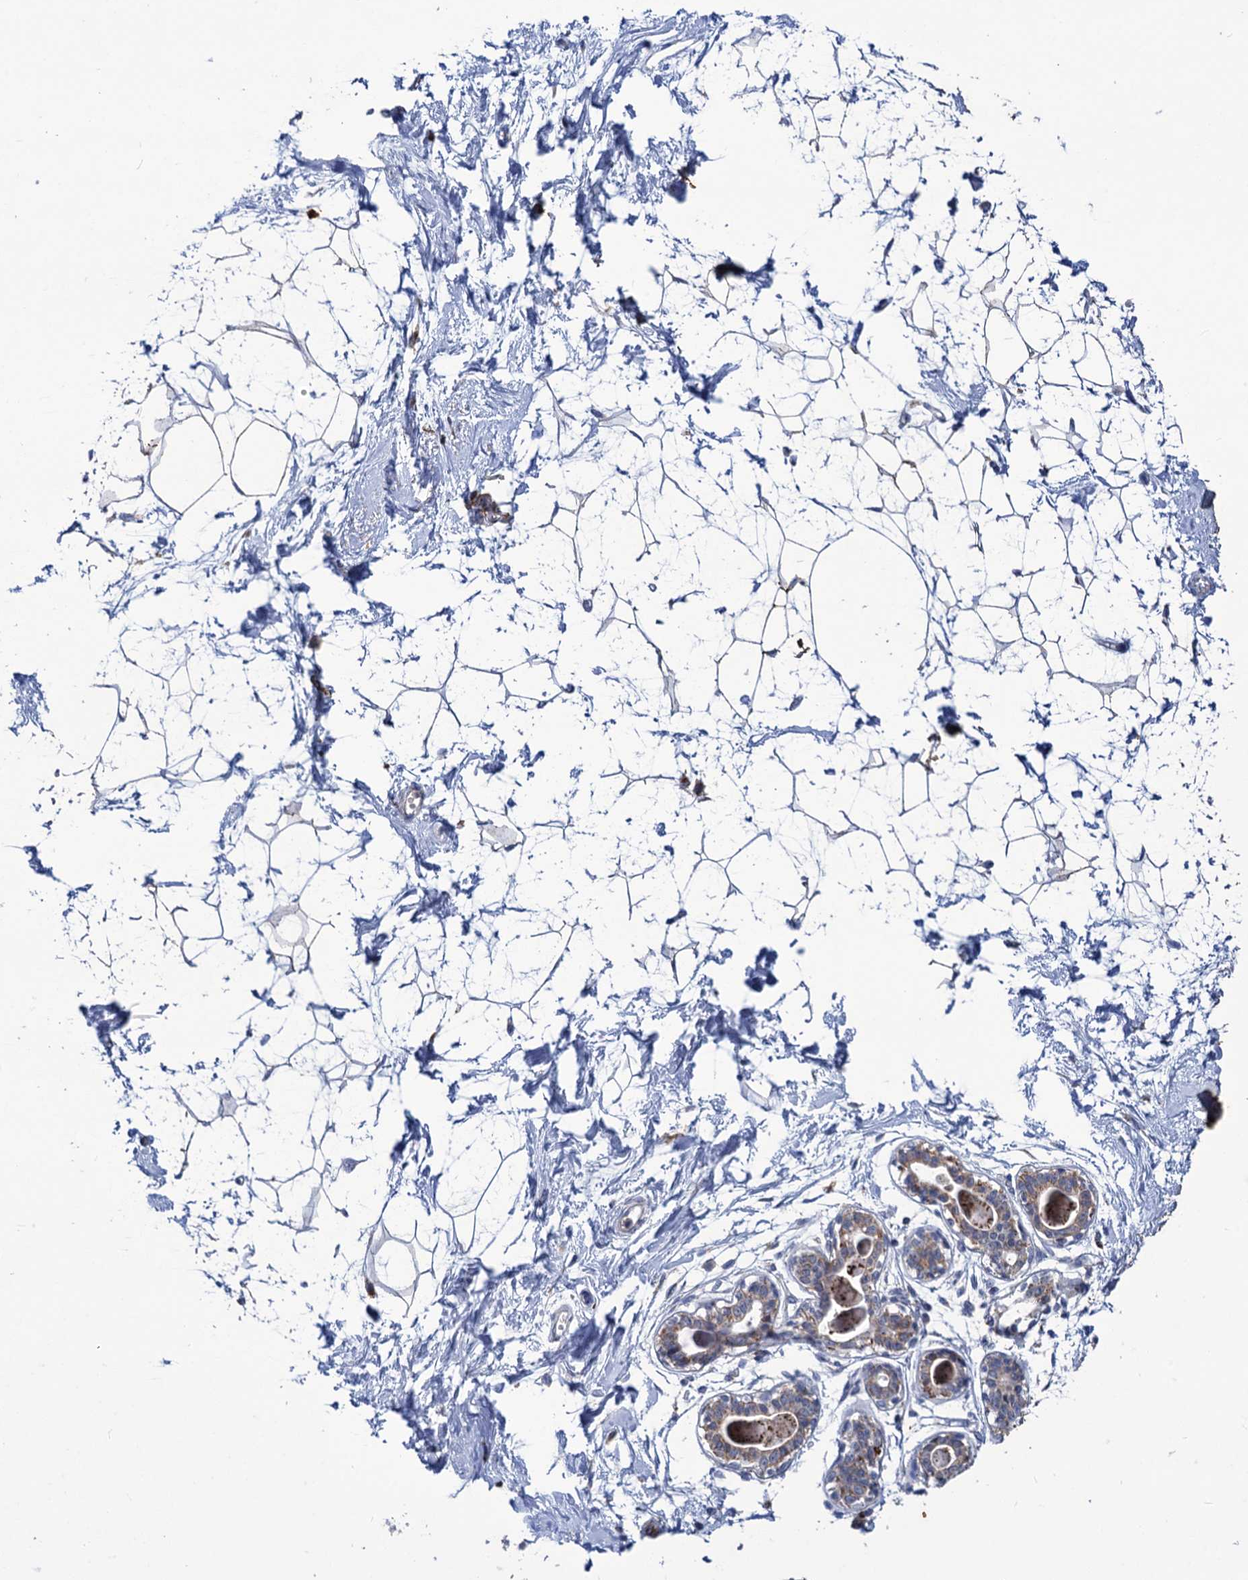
{"staining": {"intensity": "moderate", "quantity": "25%-75%", "location": "cytoplasmic/membranous"}, "tissue": "breast", "cell_type": "Adipocytes", "image_type": "normal", "snomed": [{"axis": "morphology", "description": "Normal tissue, NOS"}, {"axis": "topography", "description": "Breast"}], "caption": "Breast stained with immunohistochemistry displays moderate cytoplasmic/membranous expression in about 25%-75% of adipocytes.", "gene": "ANKS3", "patient": {"sex": "female", "age": 45}}